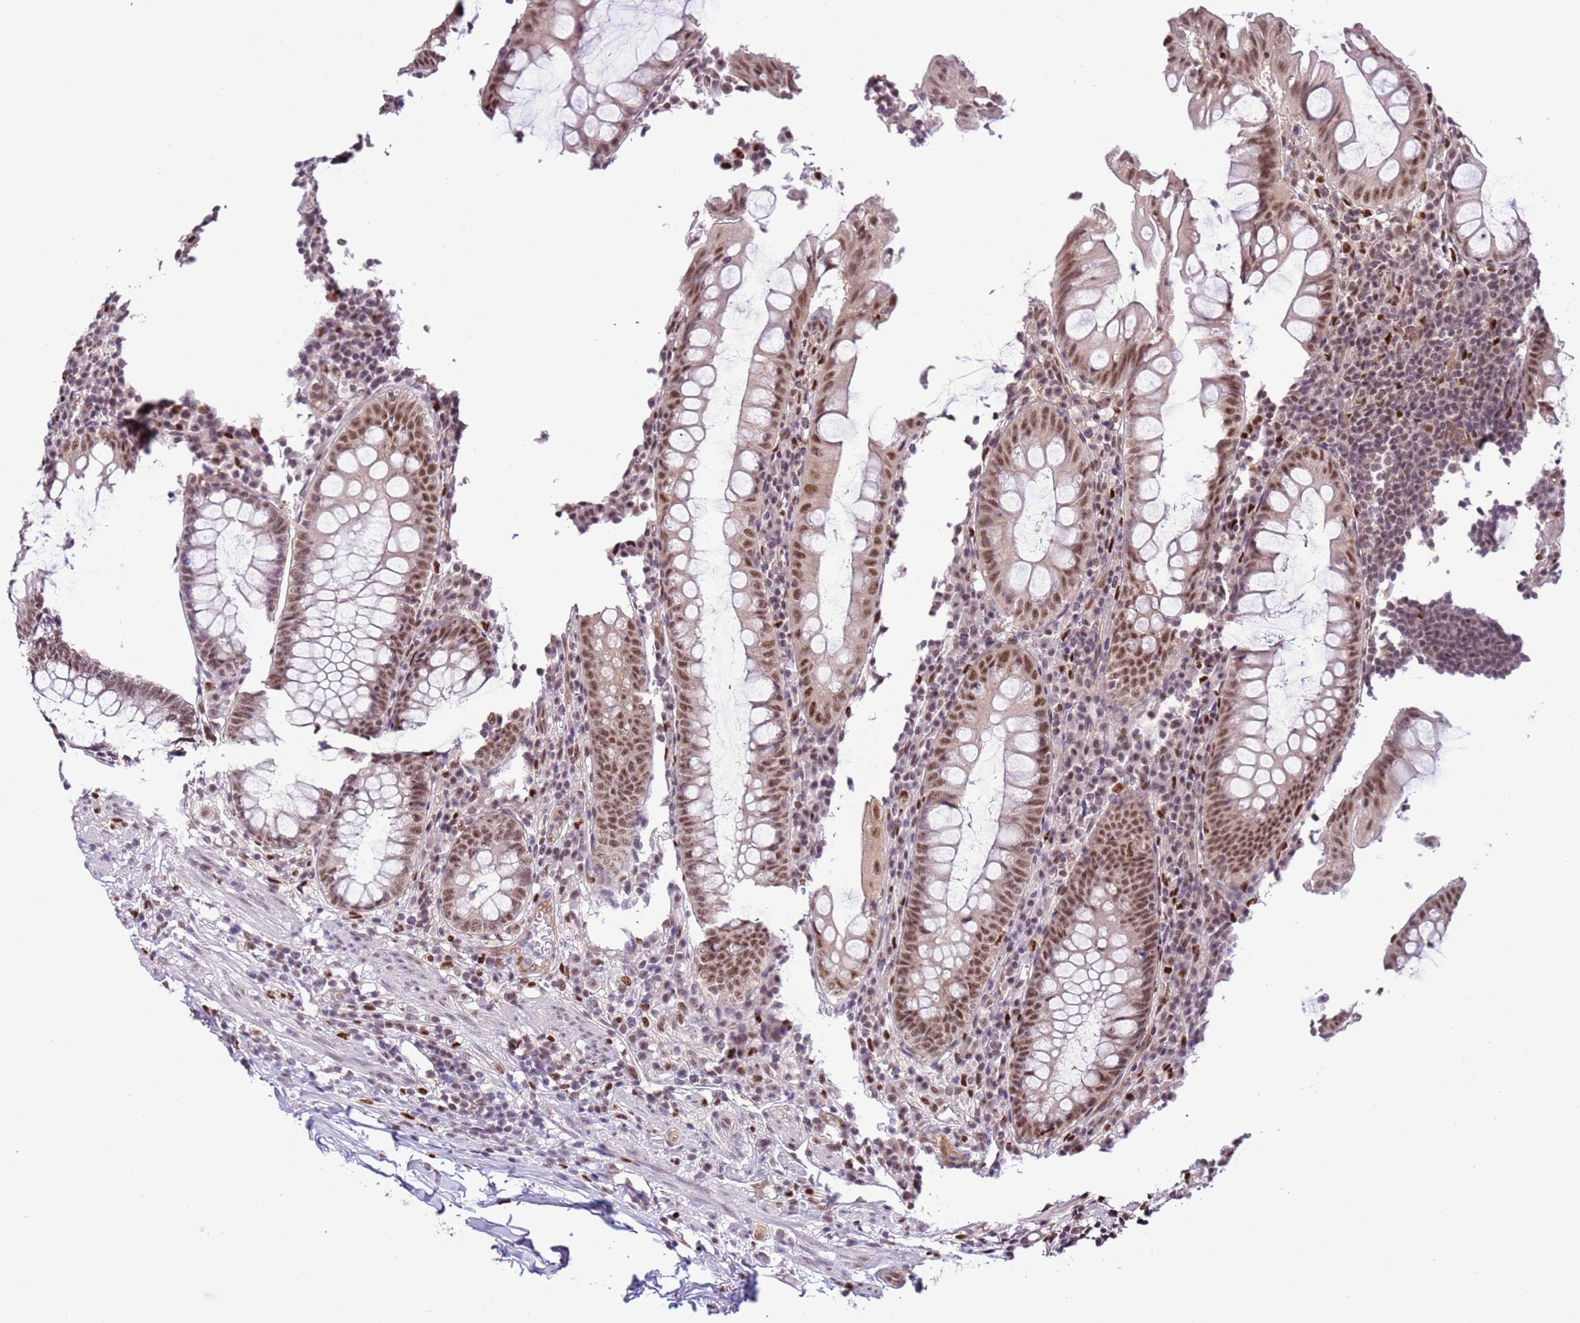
{"staining": {"intensity": "moderate", "quantity": ">75%", "location": "nuclear"}, "tissue": "appendix", "cell_type": "Glandular cells", "image_type": "normal", "snomed": [{"axis": "morphology", "description": "Normal tissue, NOS"}, {"axis": "topography", "description": "Appendix"}], "caption": "Immunohistochemical staining of benign appendix demonstrates medium levels of moderate nuclear expression in approximately >75% of glandular cells. The staining was performed using DAB to visualize the protein expression in brown, while the nuclei were stained in blue with hematoxylin (Magnification: 20x).", "gene": "PRPF6", "patient": {"sex": "male", "age": 83}}